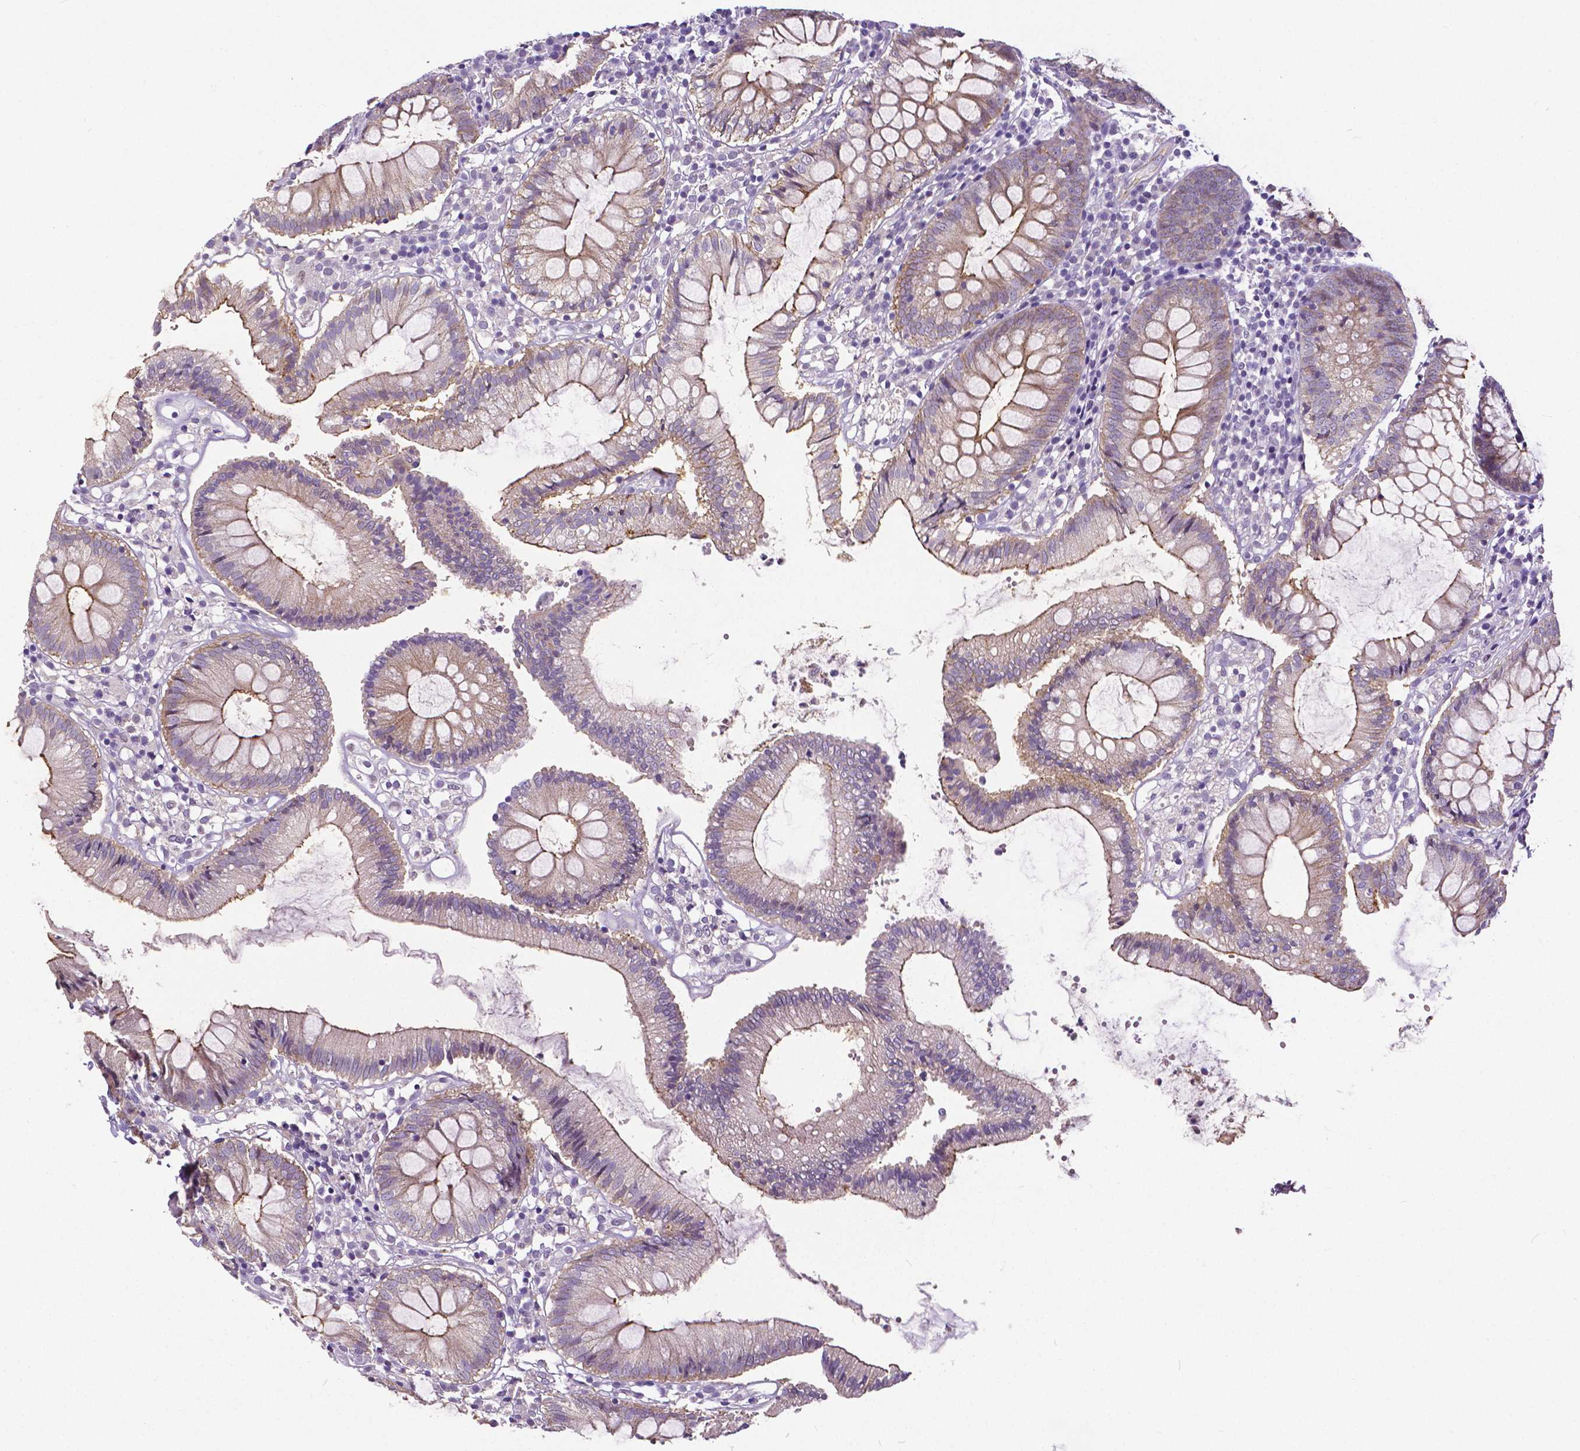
{"staining": {"intensity": "negative", "quantity": "none", "location": "none"}, "tissue": "colon", "cell_type": "Endothelial cells", "image_type": "normal", "snomed": [{"axis": "morphology", "description": "Normal tissue, NOS"}, {"axis": "morphology", "description": "Adenocarcinoma, NOS"}, {"axis": "topography", "description": "Colon"}], "caption": "An IHC photomicrograph of benign colon is shown. There is no staining in endothelial cells of colon.", "gene": "OCLN", "patient": {"sex": "male", "age": 83}}